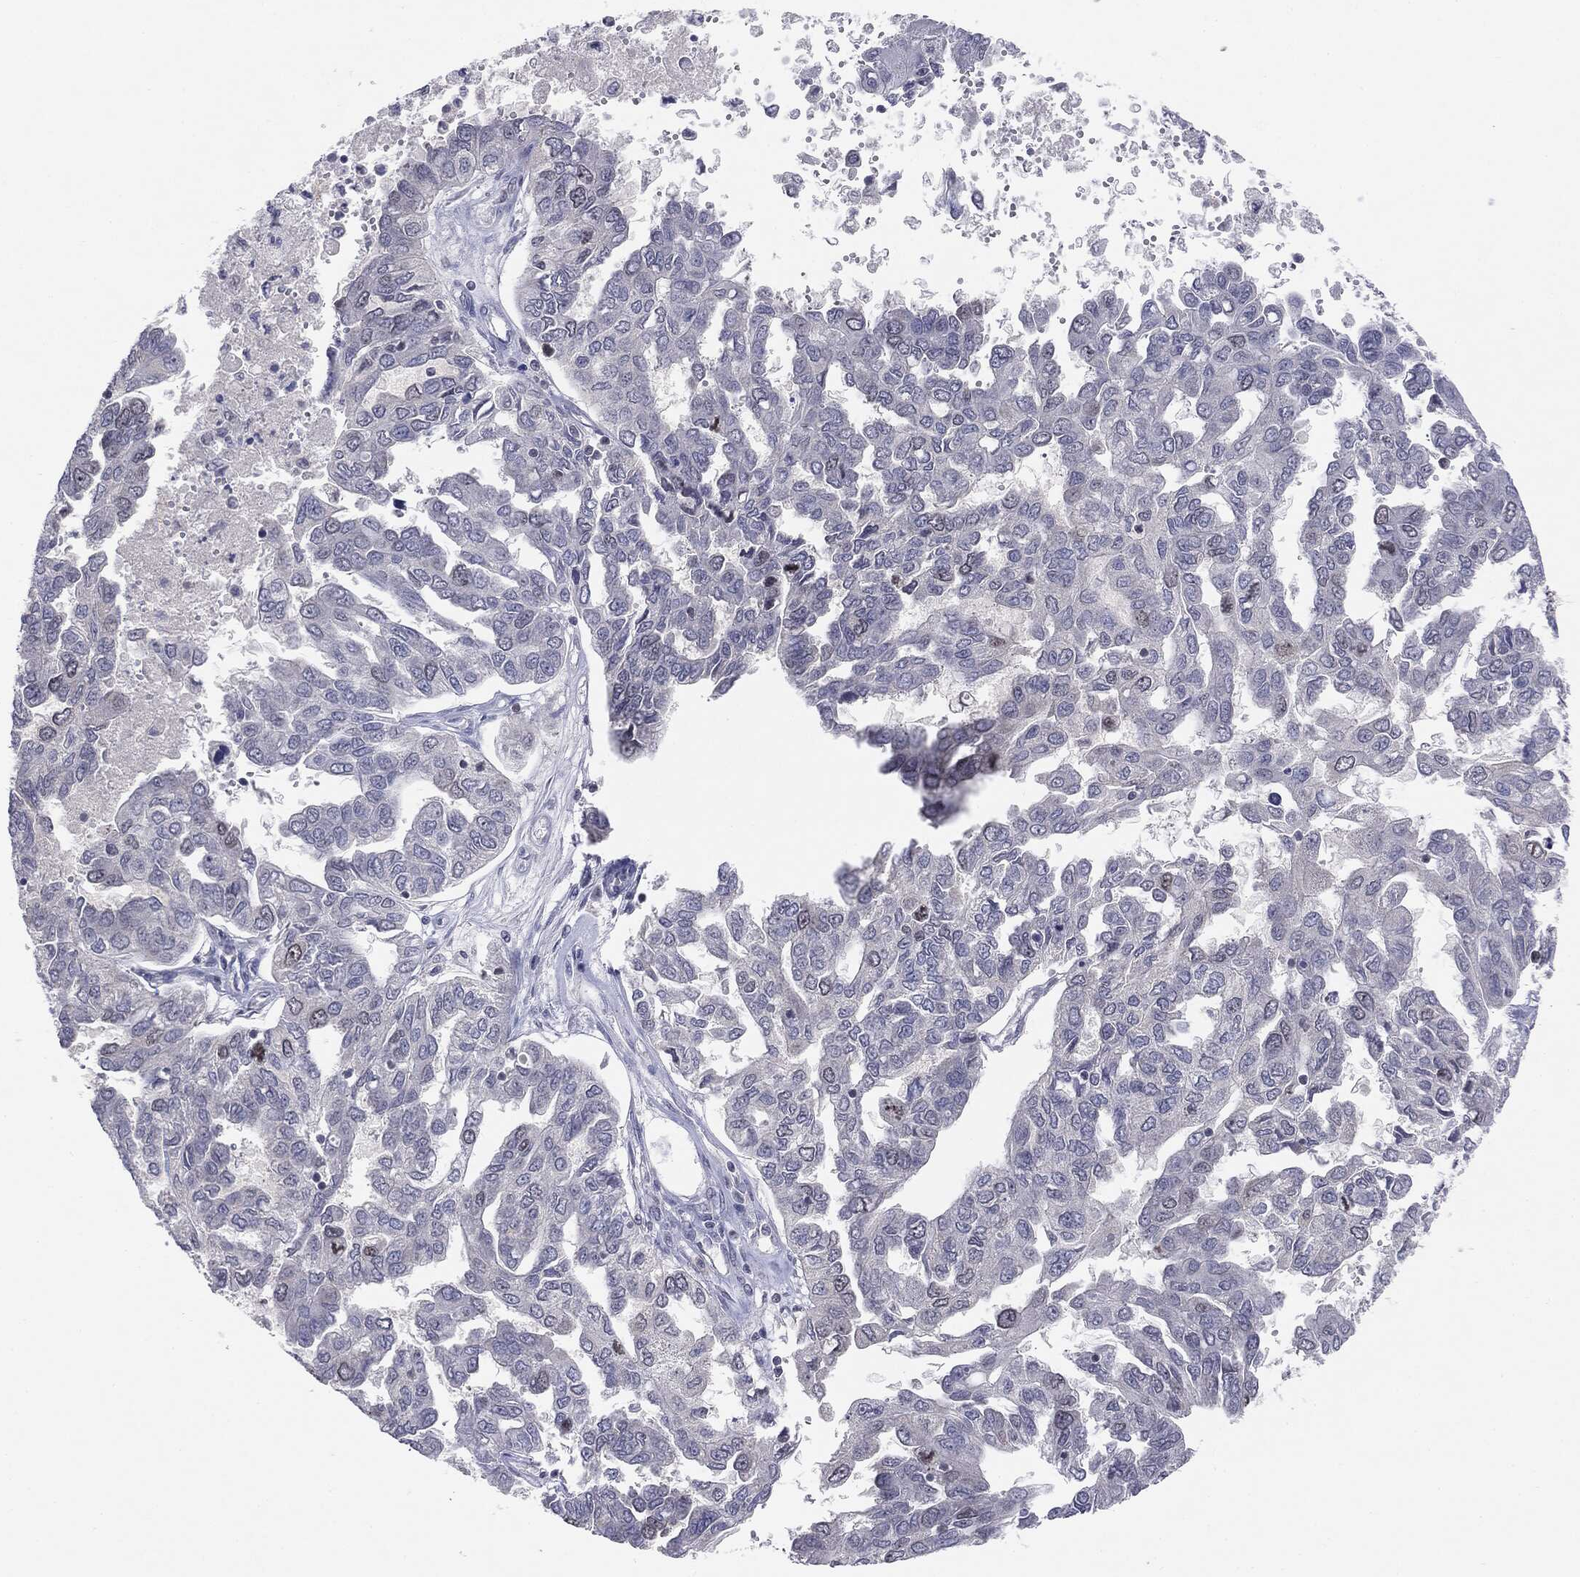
{"staining": {"intensity": "negative", "quantity": "none", "location": "none"}, "tissue": "ovarian cancer", "cell_type": "Tumor cells", "image_type": "cancer", "snomed": [{"axis": "morphology", "description": "Cystadenocarcinoma, serous, NOS"}, {"axis": "topography", "description": "Ovary"}], "caption": "Protein analysis of serous cystadenocarcinoma (ovarian) exhibits no significant expression in tumor cells.", "gene": "KIF2C", "patient": {"sex": "female", "age": 53}}